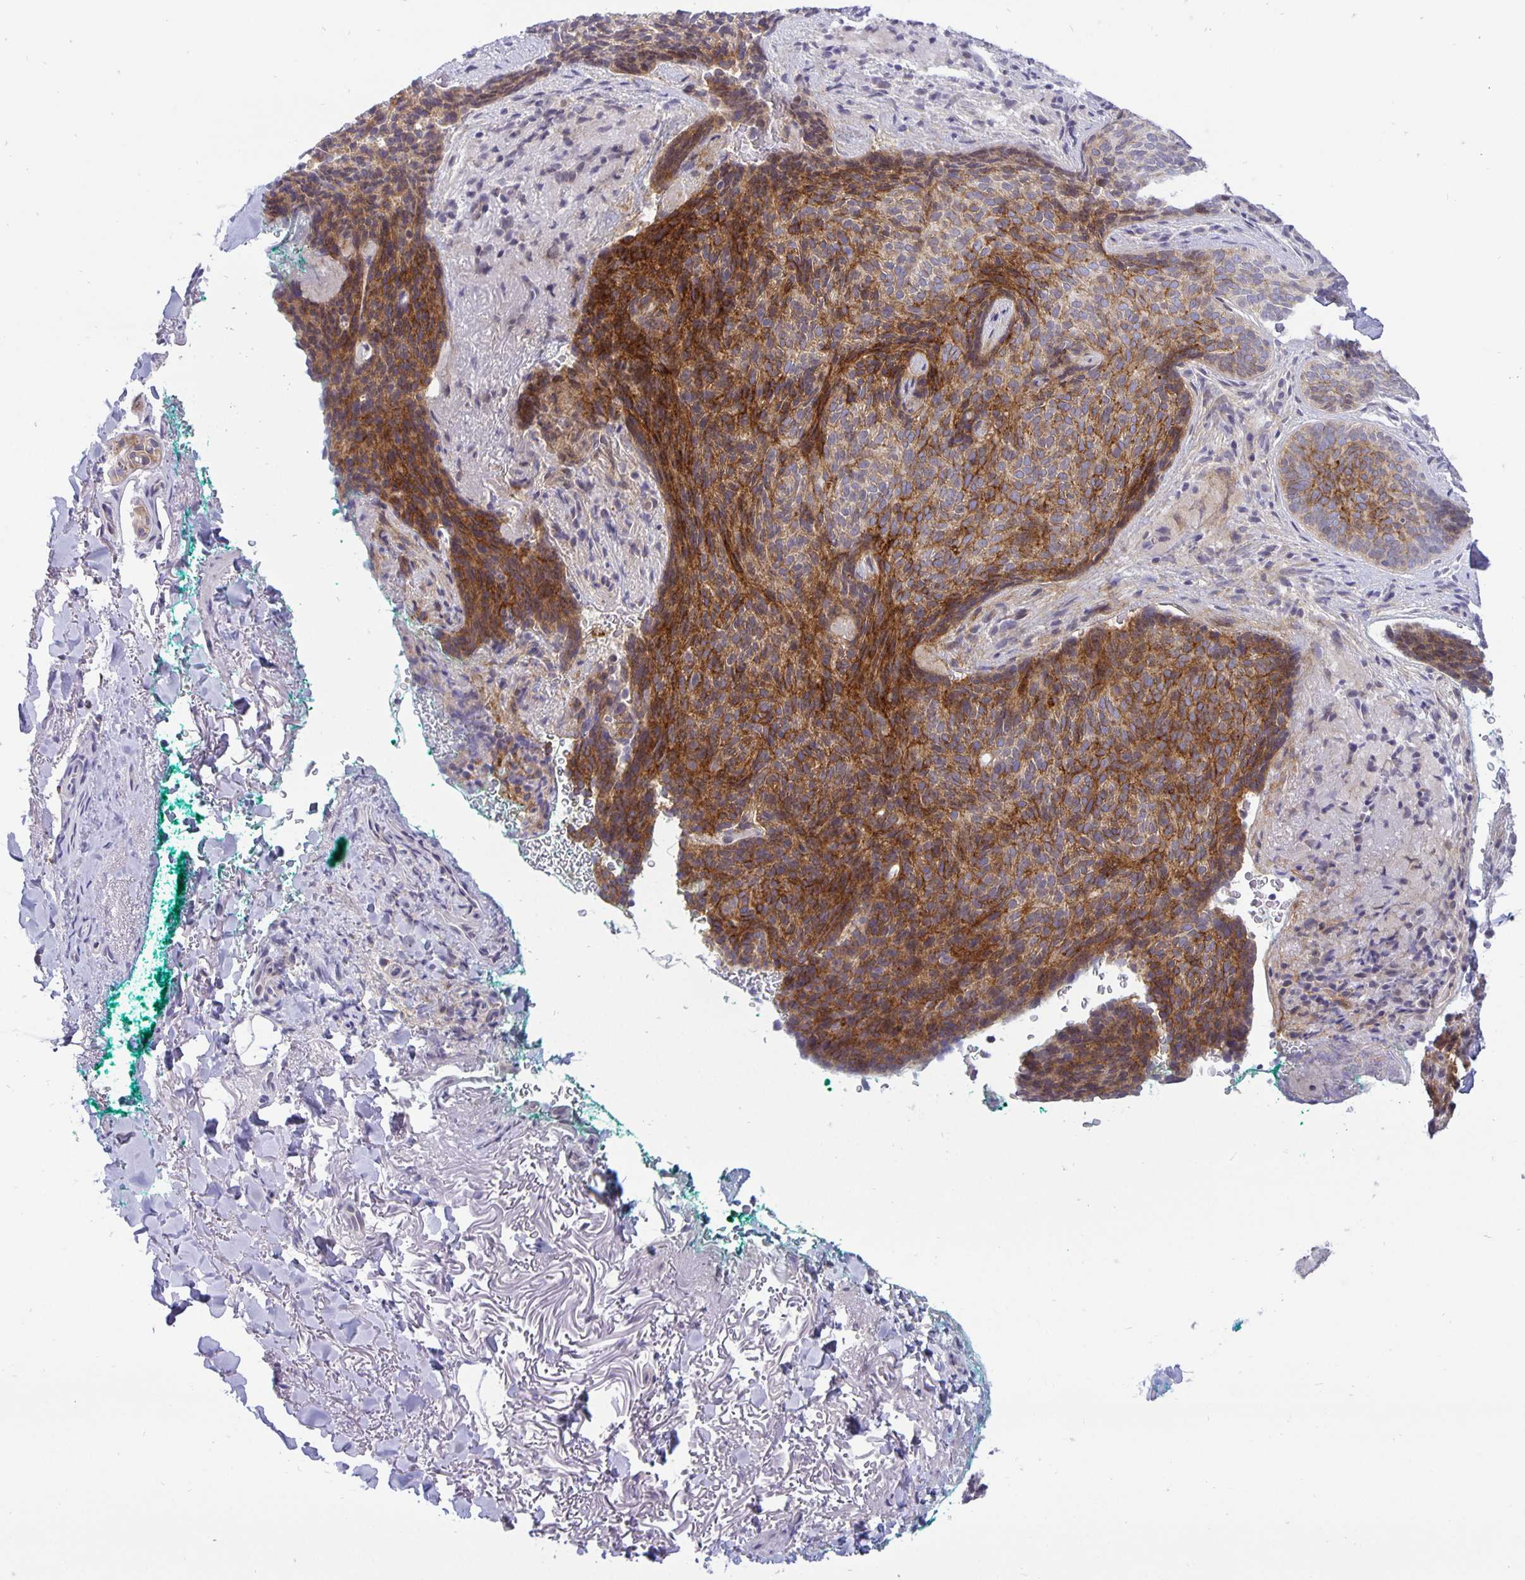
{"staining": {"intensity": "moderate", "quantity": ">75%", "location": "cytoplasmic/membranous"}, "tissue": "skin cancer", "cell_type": "Tumor cells", "image_type": "cancer", "snomed": [{"axis": "morphology", "description": "Basal cell carcinoma"}, {"axis": "topography", "description": "Skin"}, {"axis": "topography", "description": "Skin of head"}], "caption": "IHC micrograph of neoplastic tissue: human basal cell carcinoma (skin) stained using immunohistochemistry shows medium levels of moderate protein expression localized specifically in the cytoplasmic/membranous of tumor cells, appearing as a cytoplasmic/membranous brown color.", "gene": "ERBB2", "patient": {"sex": "female", "age": 92}}